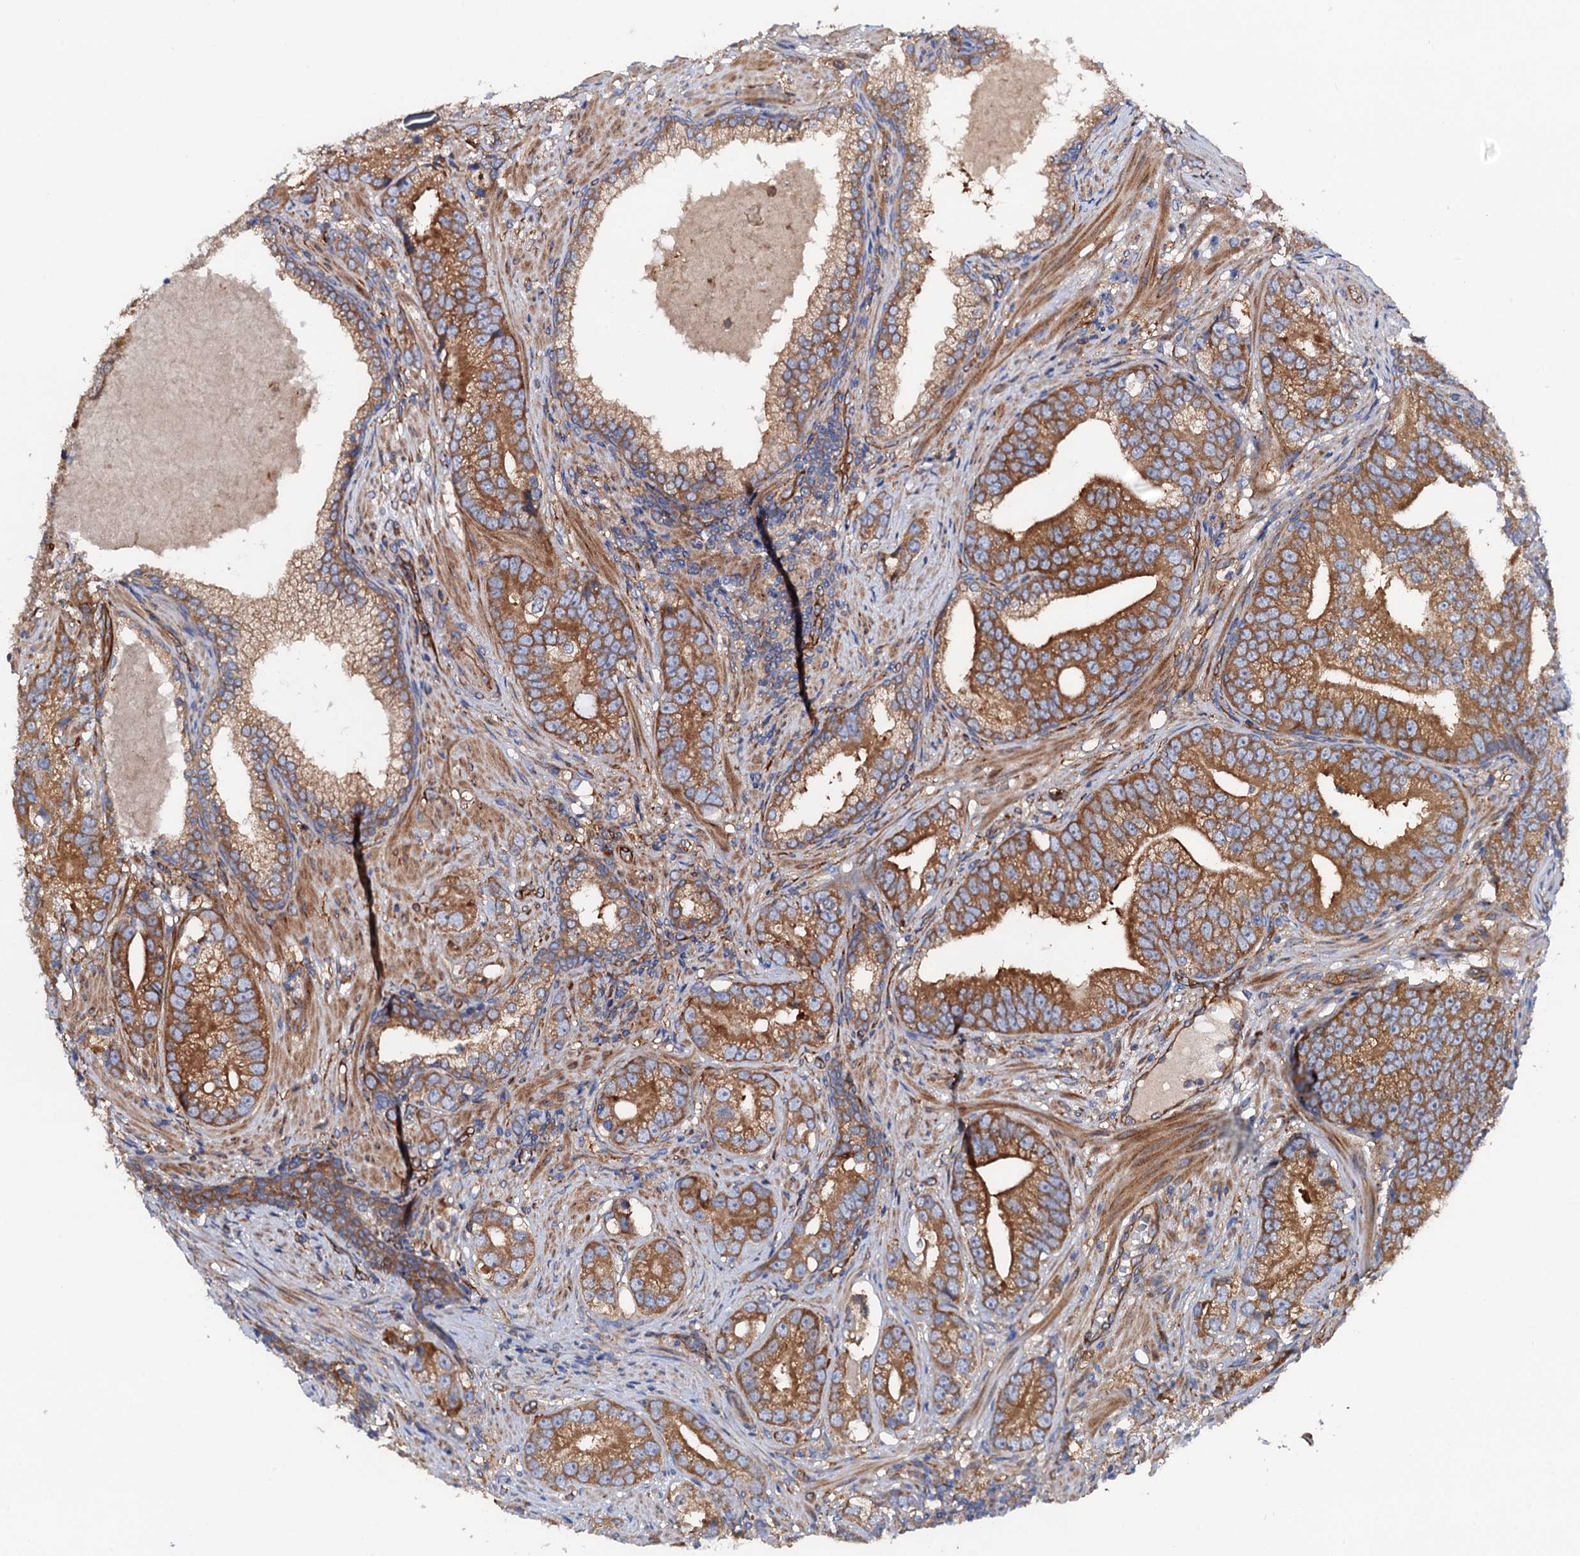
{"staining": {"intensity": "moderate", "quantity": ">75%", "location": "cytoplasmic/membranous"}, "tissue": "prostate cancer", "cell_type": "Tumor cells", "image_type": "cancer", "snomed": [{"axis": "morphology", "description": "Adenocarcinoma, High grade"}, {"axis": "topography", "description": "Prostate"}], "caption": "Tumor cells display medium levels of moderate cytoplasmic/membranous expression in approximately >75% of cells in human prostate cancer (high-grade adenocarcinoma).", "gene": "MRPL48", "patient": {"sex": "male", "age": 75}}